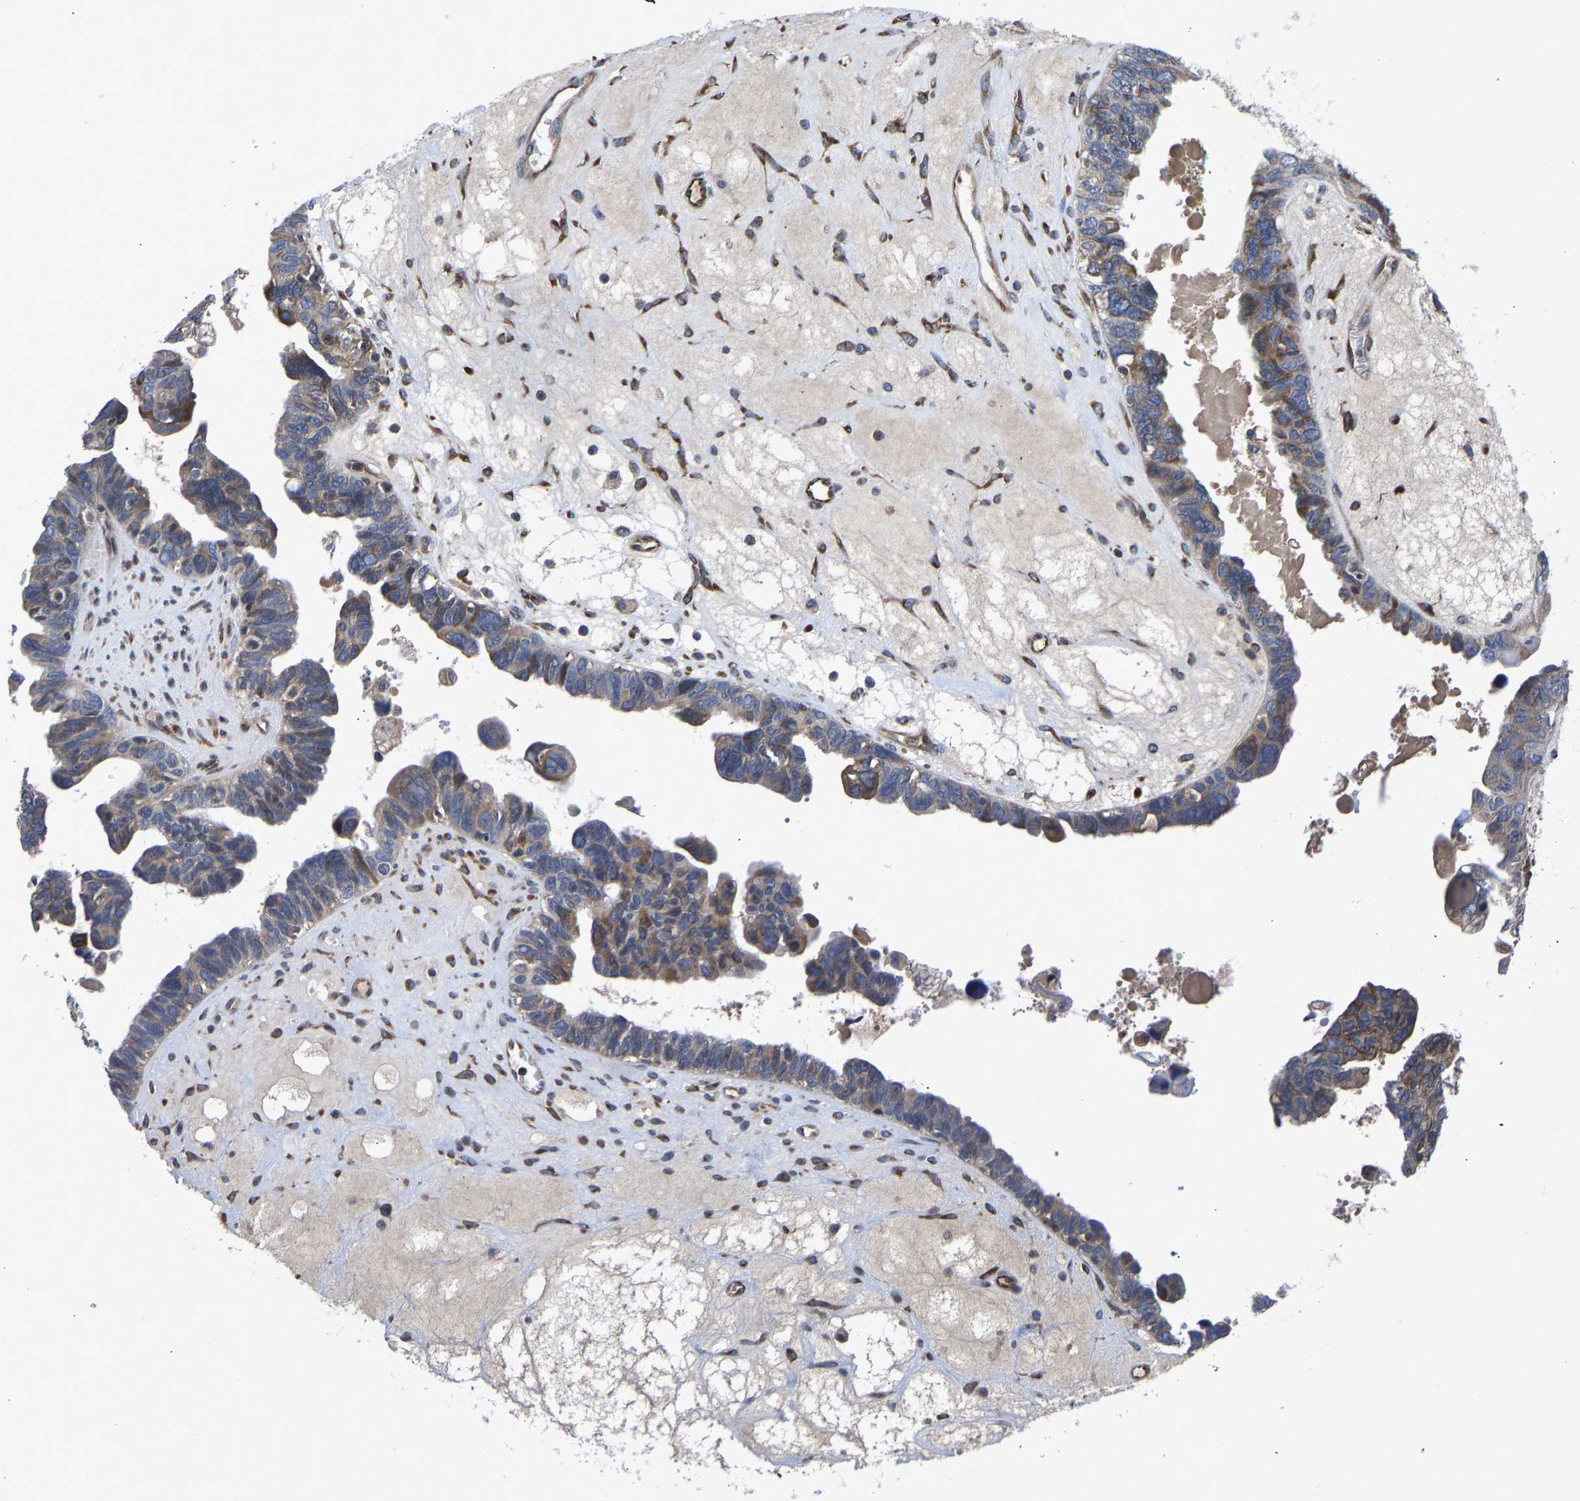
{"staining": {"intensity": "weak", "quantity": "25%-75%", "location": "cytoplasmic/membranous"}, "tissue": "ovarian cancer", "cell_type": "Tumor cells", "image_type": "cancer", "snomed": [{"axis": "morphology", "description": "Cystadenocarcinoma, serous, NOS"}, {"axis": "topography", "description": "Ovary"}], "caption": "Human ovarian serous cystadenocarcinoma stained for a protein (brown) exhibits weak cytoplasmic/membranous positive expression in approximately 25%-75% of tumor cells.", "gene": "FRRS1", "patient": {"sex": "female", "age": 79}}